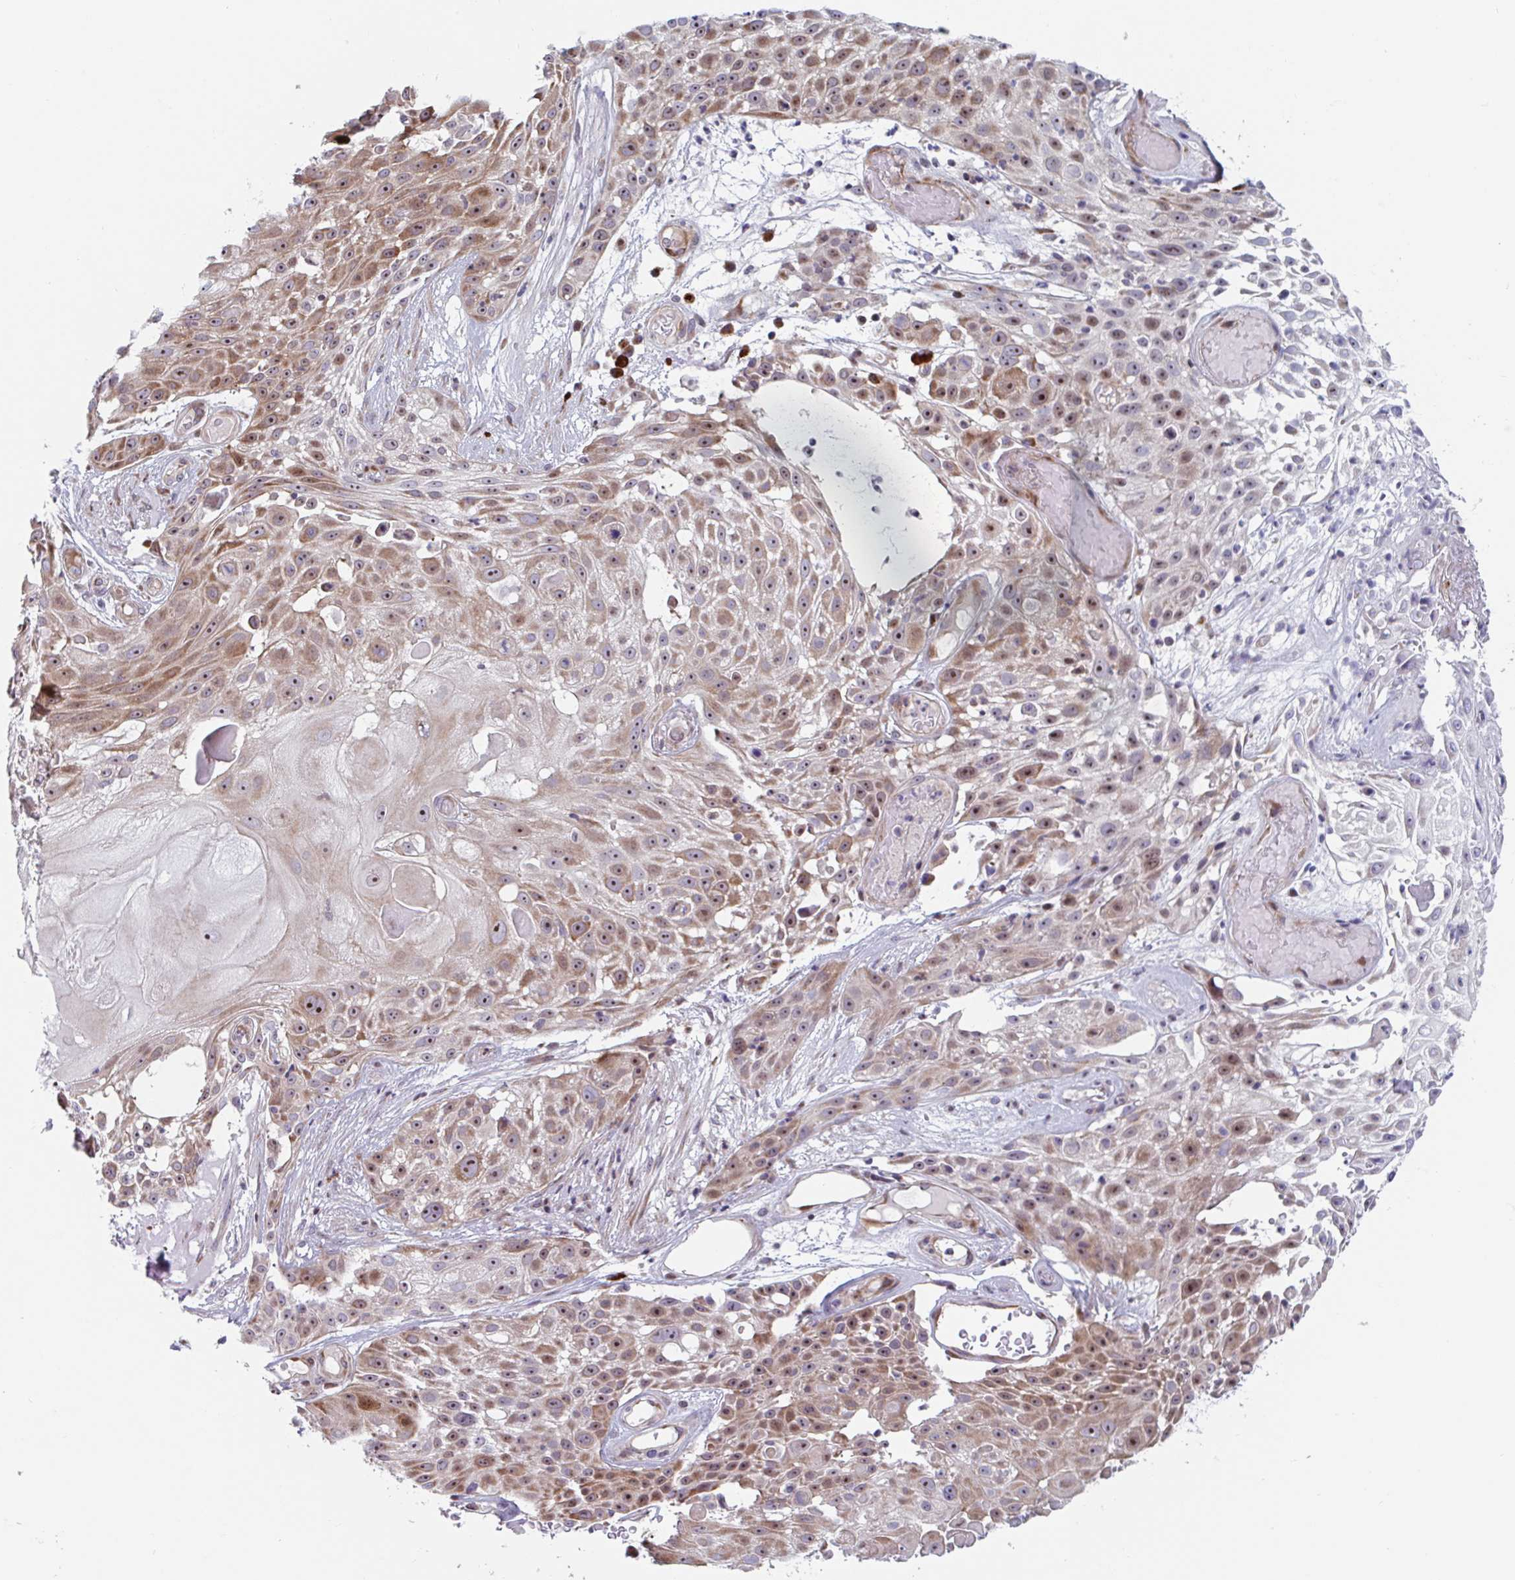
{"staining": {"intensity": "moderate", "quantity": ">75%", "location": "cytoplasmic/membranous,nuclear"}, "tissue": "skin cancer", "cell_type": "Tumor cells", "image_type": "cancer", "snomed": [{"axis": "morphology", "description": "Squamous cell carcinoma, NOS"}, {"axis": "topography", "description": "Skin"}], "caption": "Immunohistochemistry of squamous cell carcinoma (skin) shows medium levels of moderate cytoplasmic/membranous and nuclear expression in approximately >75% of tumor cells.", "gene": "DUXA", "patient": {"sex": "female", "age": 86}}